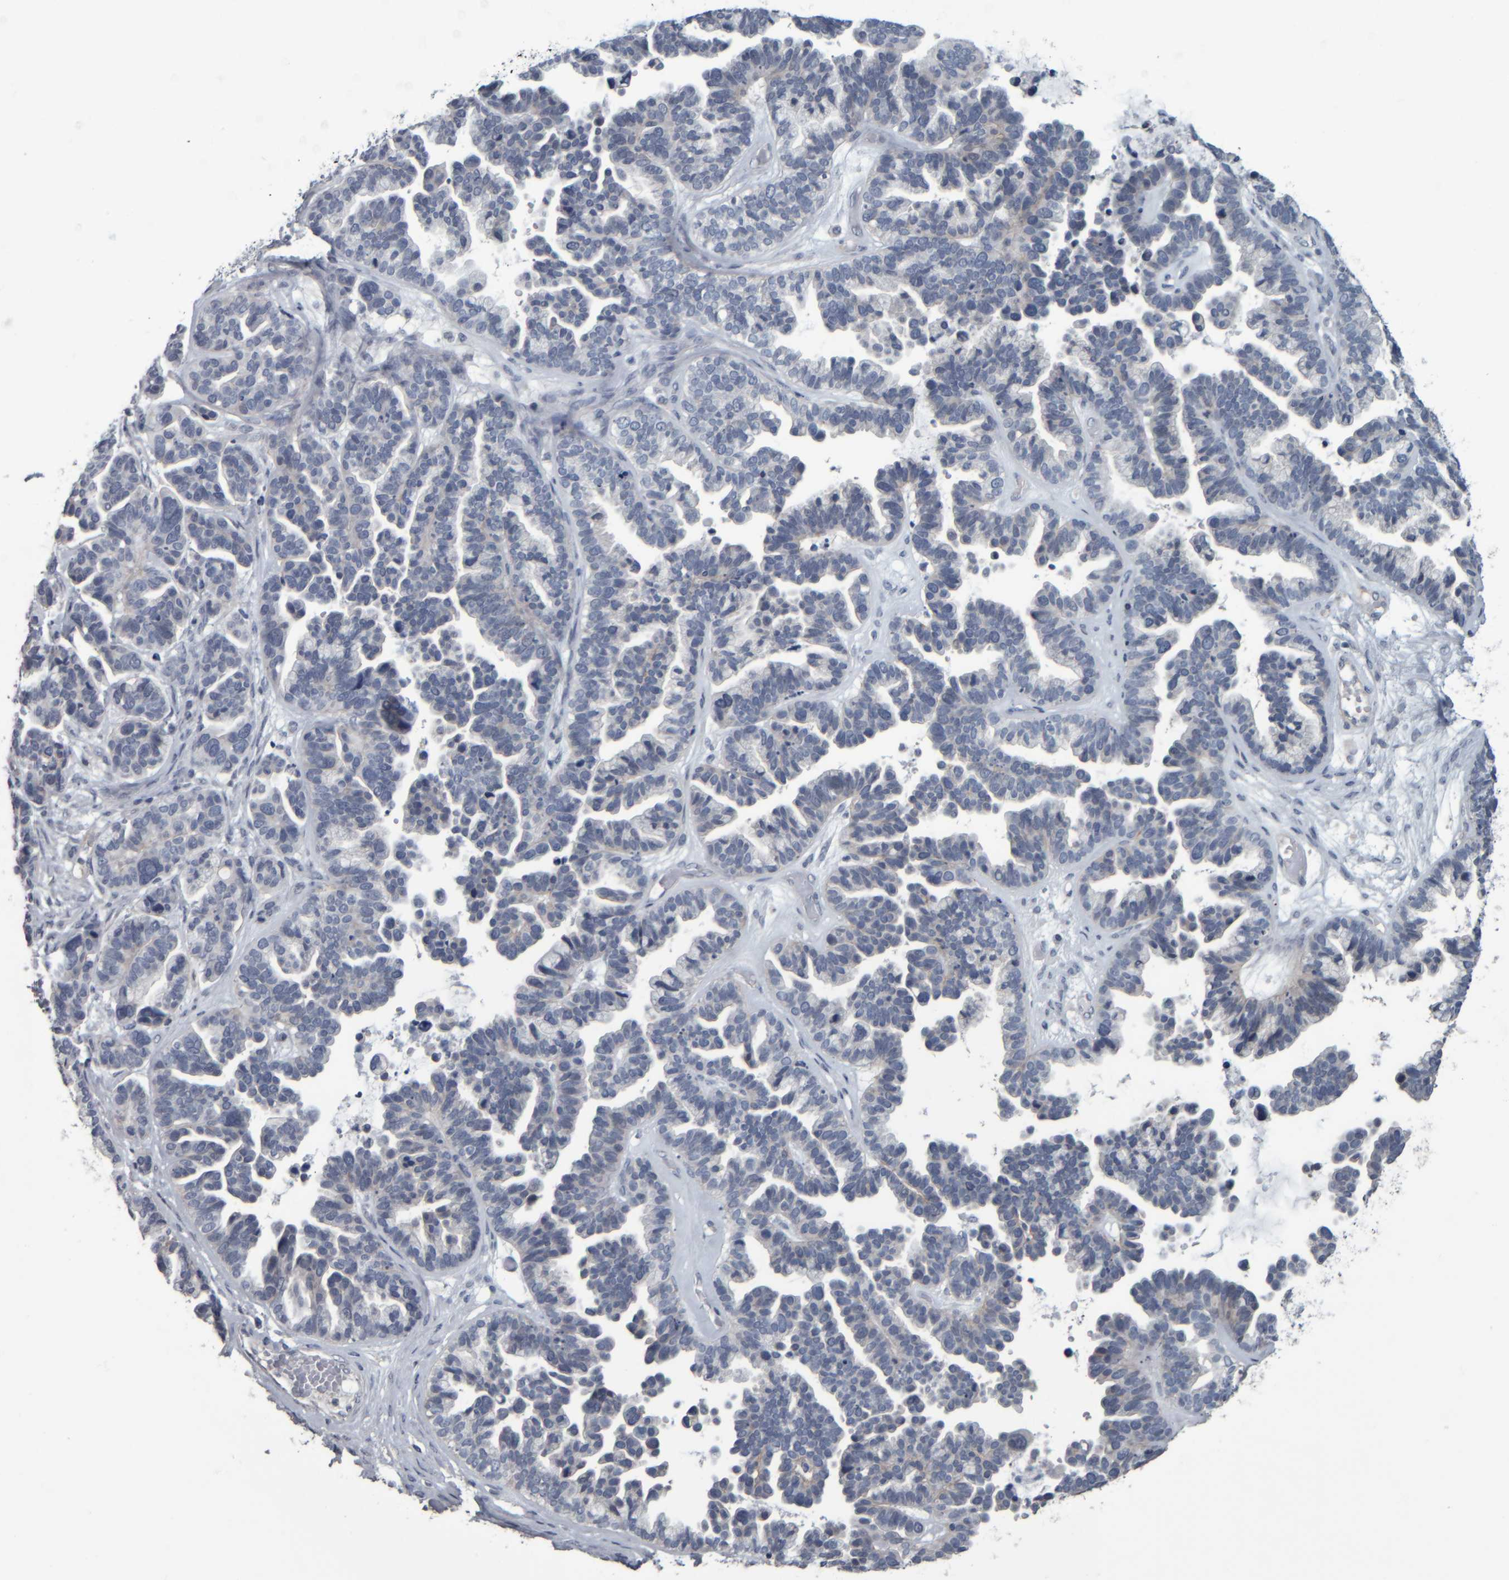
{"staining": {"intensity": "negative", "quantity": "none", "location": "none"}, "tissue": "ovarian cancer", "cell_type": "Tumor cells", "image_type": "cancer", "snomed": [{"axis": "morphology", "description": "Cystadenocarcinoma, serous, NOS"}, {"axis": "topography", "description": "Ovary"}], "caption": "DAB immunohistochemical staining of ovarian cancer (serous cystadenocarcinoma) demonstrates no significant staining in tumor cells.", "gene": "CAVIN4", "patient": {"sex": "female", "age": 56}}